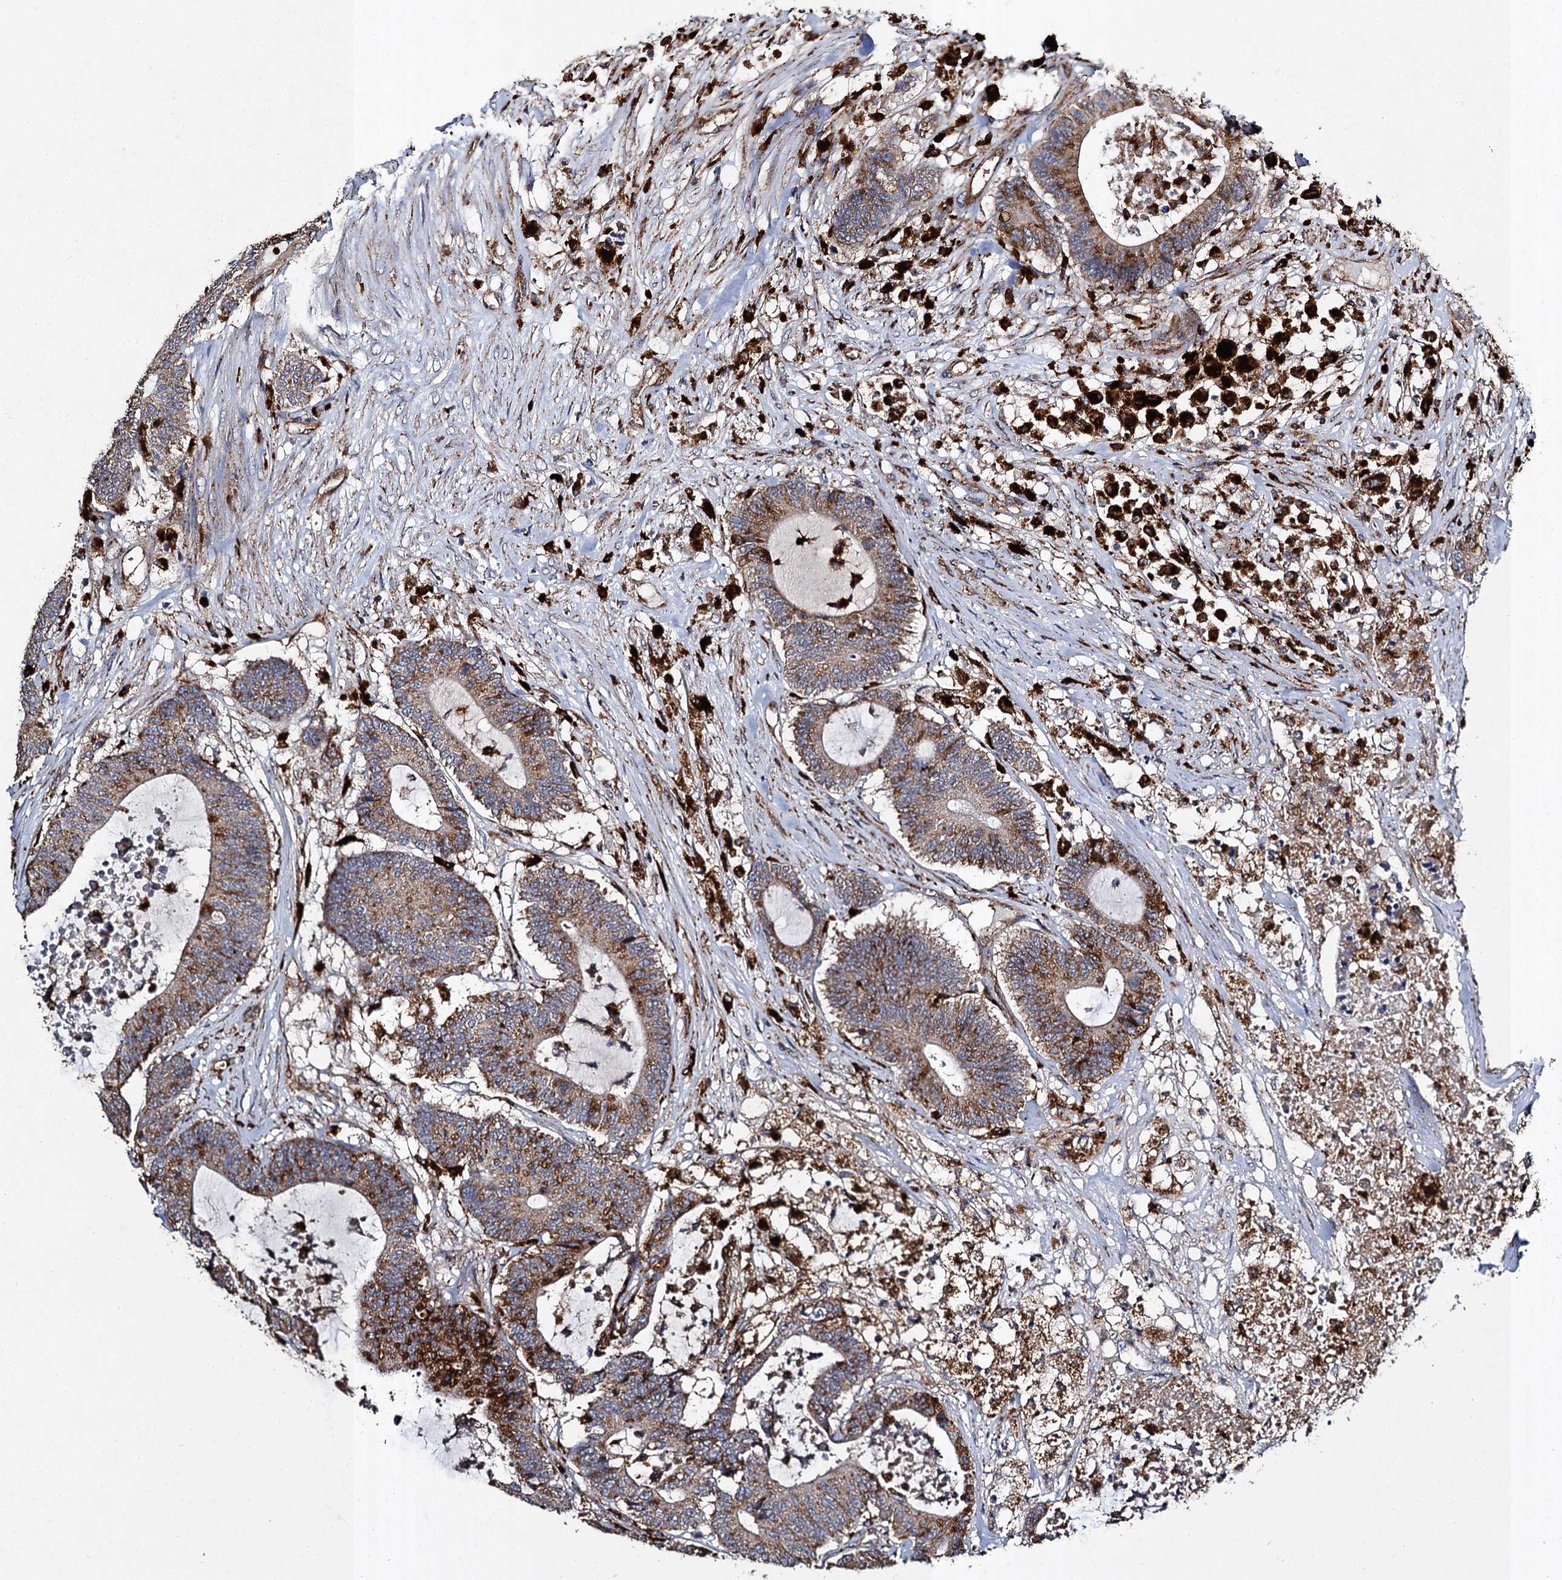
{"staining": {"intensity": "strong", "quantity": ">75%", "location": "cytoplasmic/membranous"}, "tissue": "colorectal cancer", "cell_type": "Tumor cells", "image_type": "cancer", "snomed": [{"axis": "morphology", "description": "Adenocarcinoma, NOS"}, {"axis": "topography", "description": "Colon"}], "caption": "An immunohistochemistry (IHC) histopathology image of tumor tissue is shown. Protein staining in brown shows strong cytoplasmic/membranous positivity in adenocarcinoma (colorectal) within tumor cells.", "gene": "GBA1", "patient": {"sex": "female", "age": 84}}